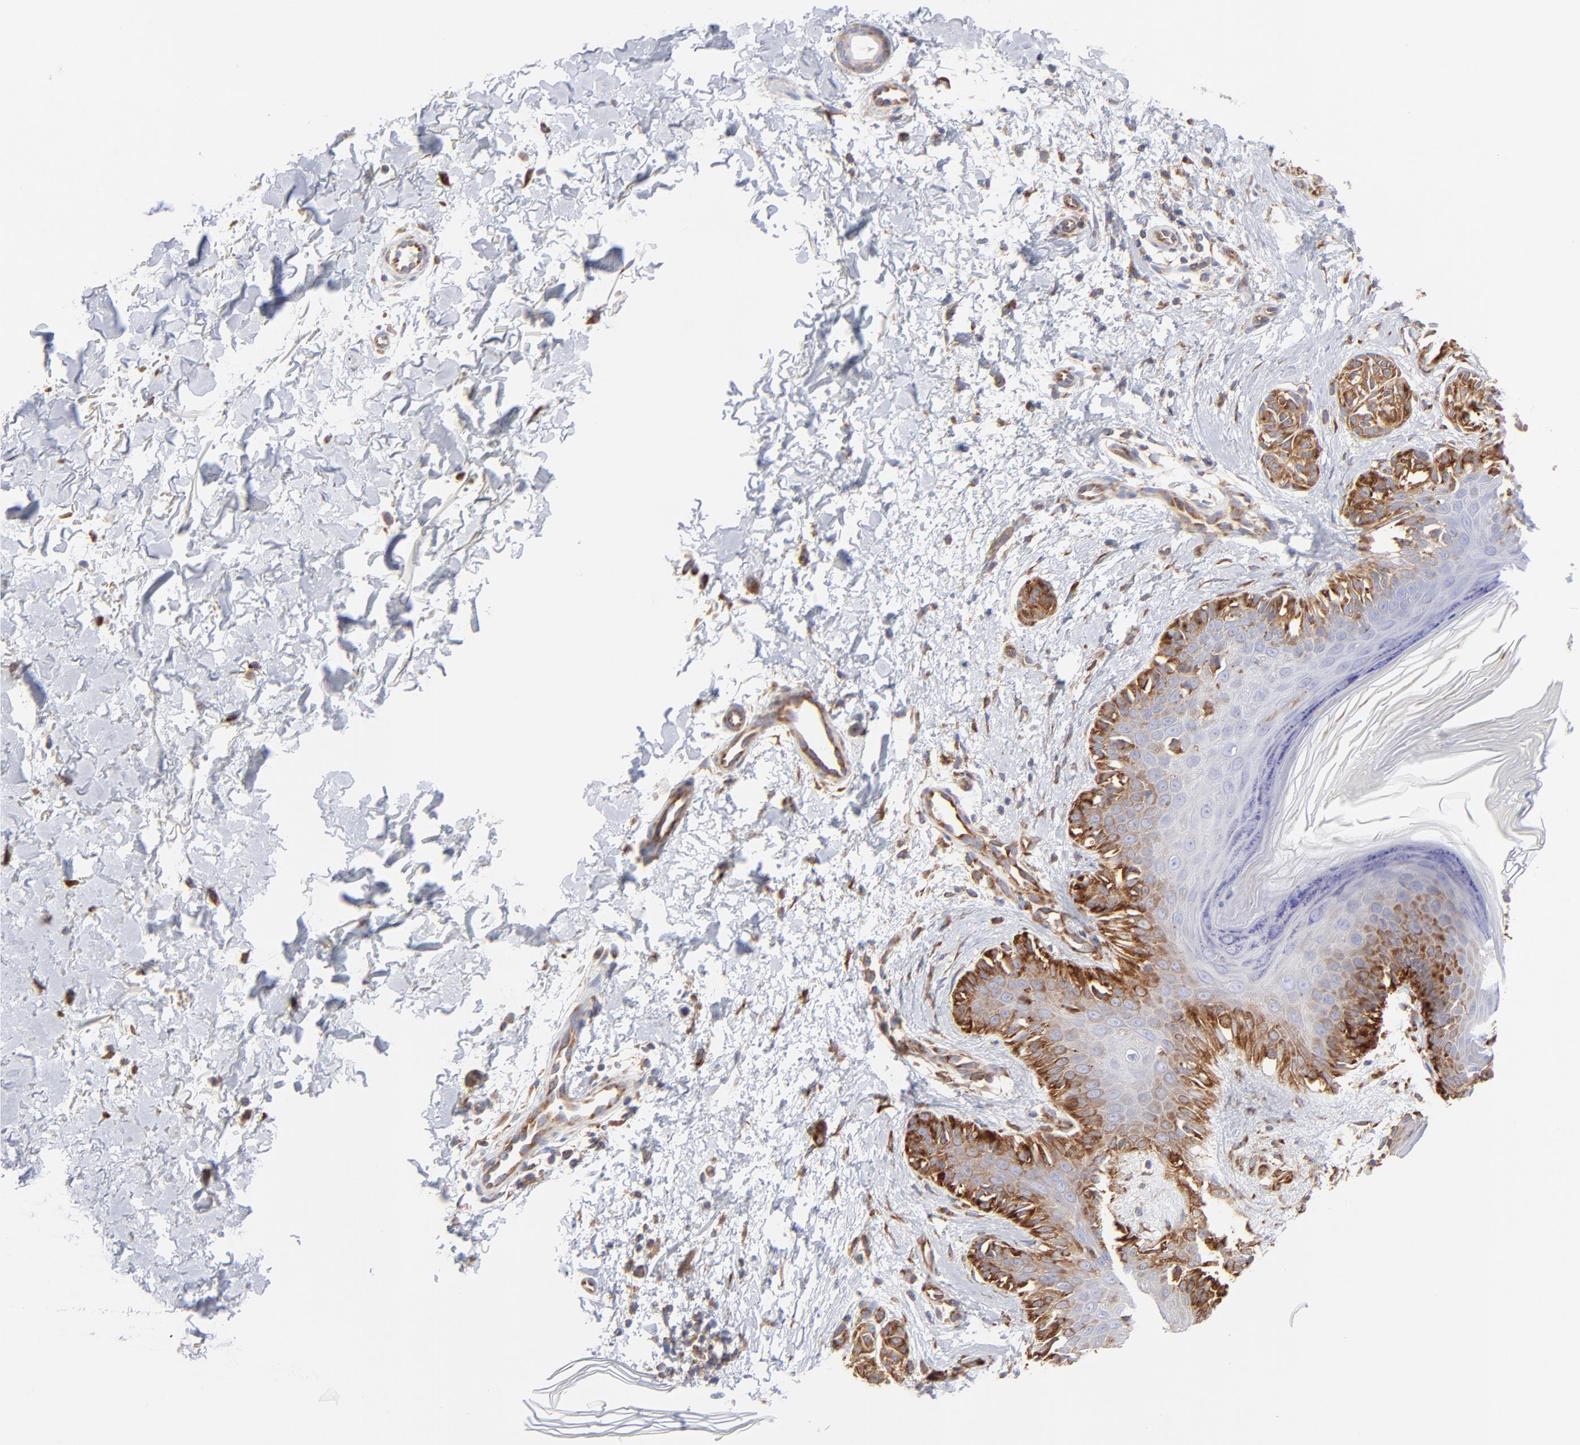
{"staining": {"intensity": "strong", "quantity": ">75%", "location": "cytoplasmic/membranous"}, "tissue": "melanoma", "cell_type": "Tumor cells", "image_type": "cancer", "snomed": [{"axis": "morphology", "description": "Normal tissue, NOS"}, {"axis": "morphology", "description": "Malignant melanoma, NOS"}, {"axis": "topography", "description": "Skin"}], "caption": "Immunohistochemical staining of melanoma demonstrates strong cytoplasmic/membranous protein expression in approximately >75% of tumor cells. (DAB IHC with brightfield microscopy, high magnification).", "gene": "EIF2AK2", "patient": {"sex": "male", "age": 83}}